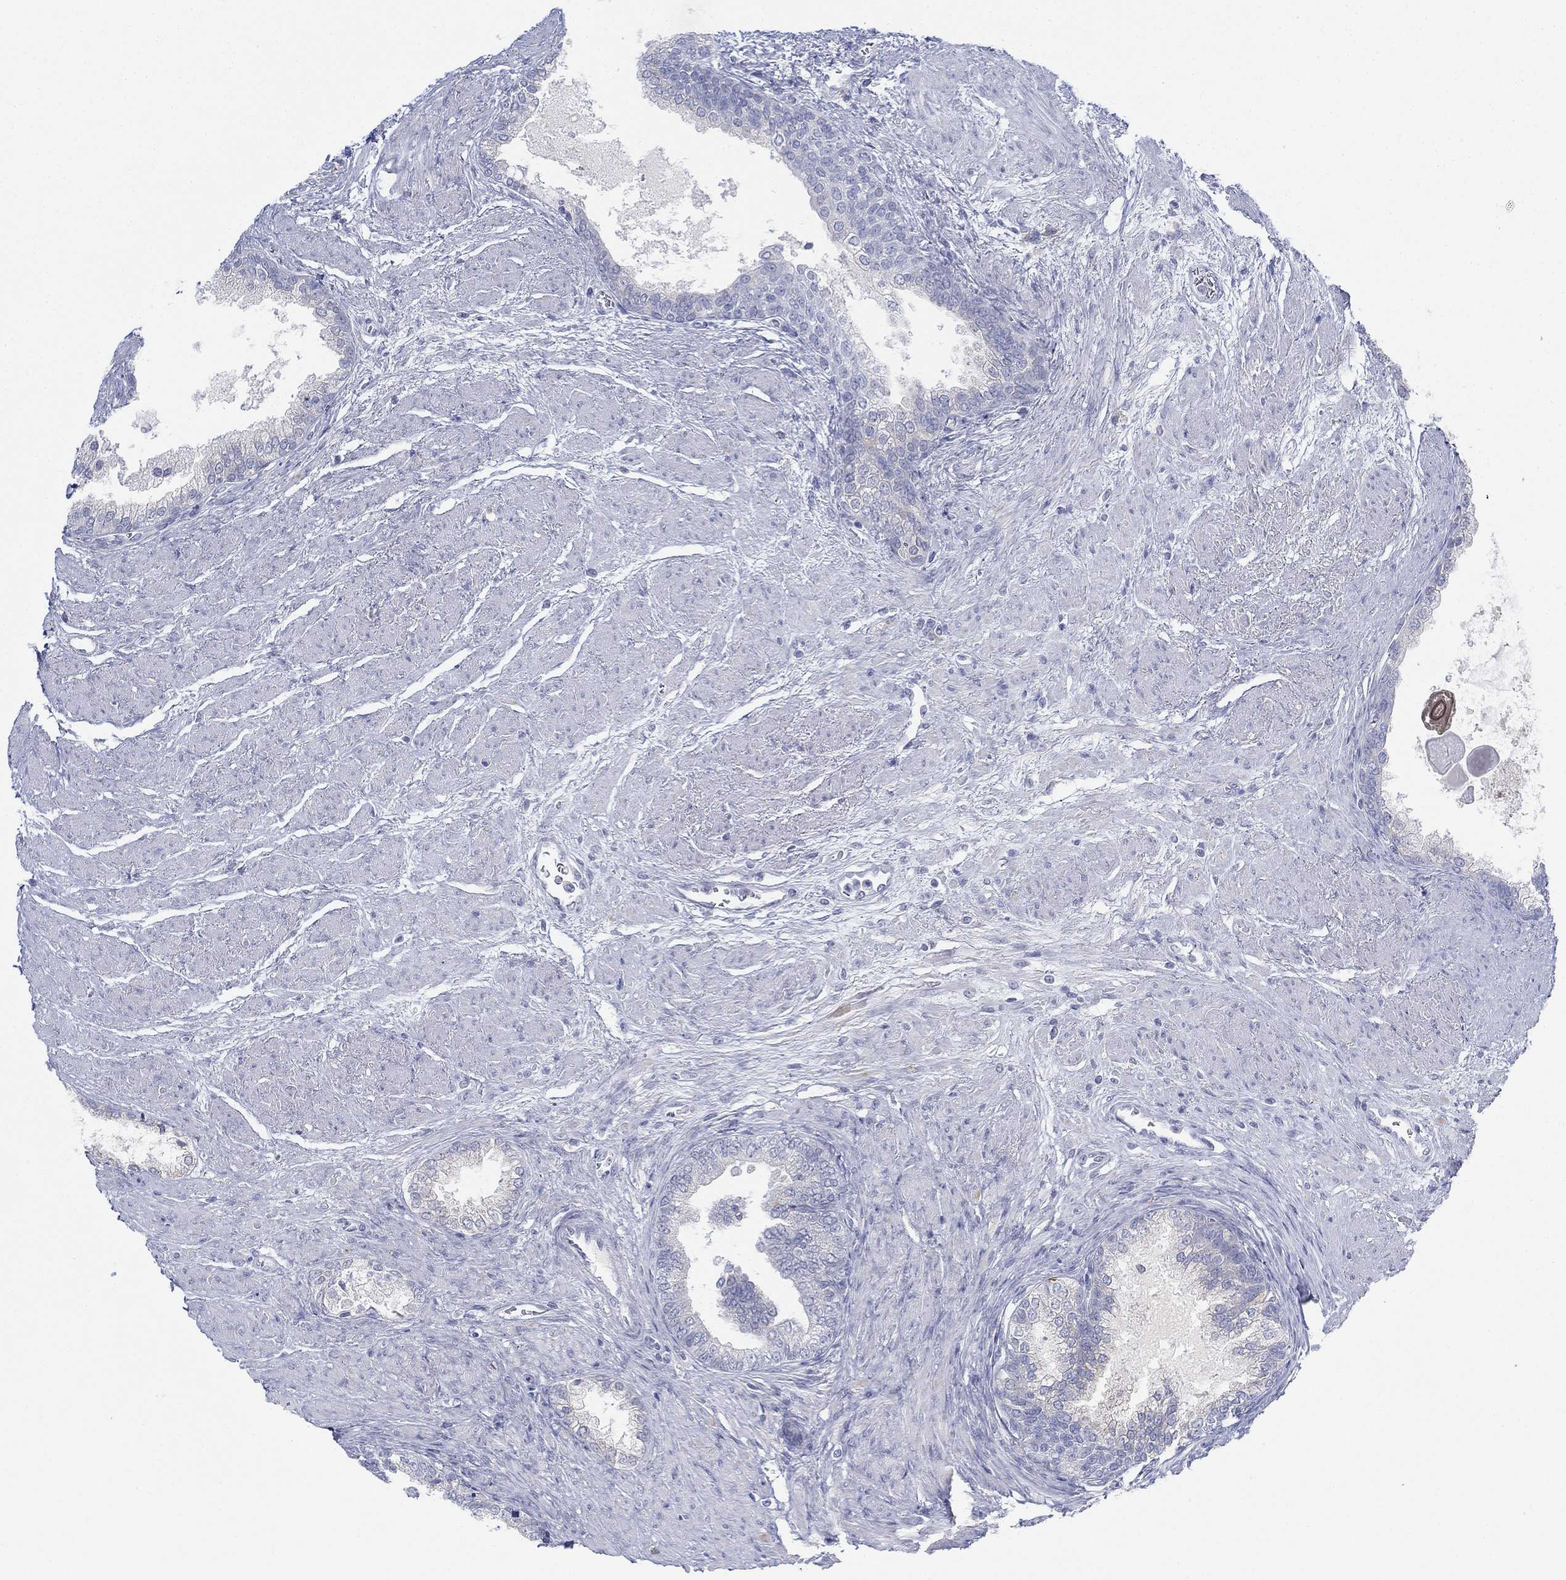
{"staining": {"intensity": "negative", "quantity": "none", "location": "none"}, "tissue": "prostate cancer", "cell_type": "Tumor cells", "image_type": "cancer", "snomed": [{"axis": "morphology", "description": "Adenocarcinoma, NOS"}, {"axis": "topography", "description": "Prostate and seminal vesicle, NOS"}, {"axis": "topography", "description": "Prostate"}], "caption": "High magnification brightfield microscopy of adenocarcinoma (prostate) stained with DAB (brown) and counterstained with hematoxylin (blue): tumor cells show no significant expression.", "gene": "GCNA", "patient": {"sex": "male", "age": 62}}